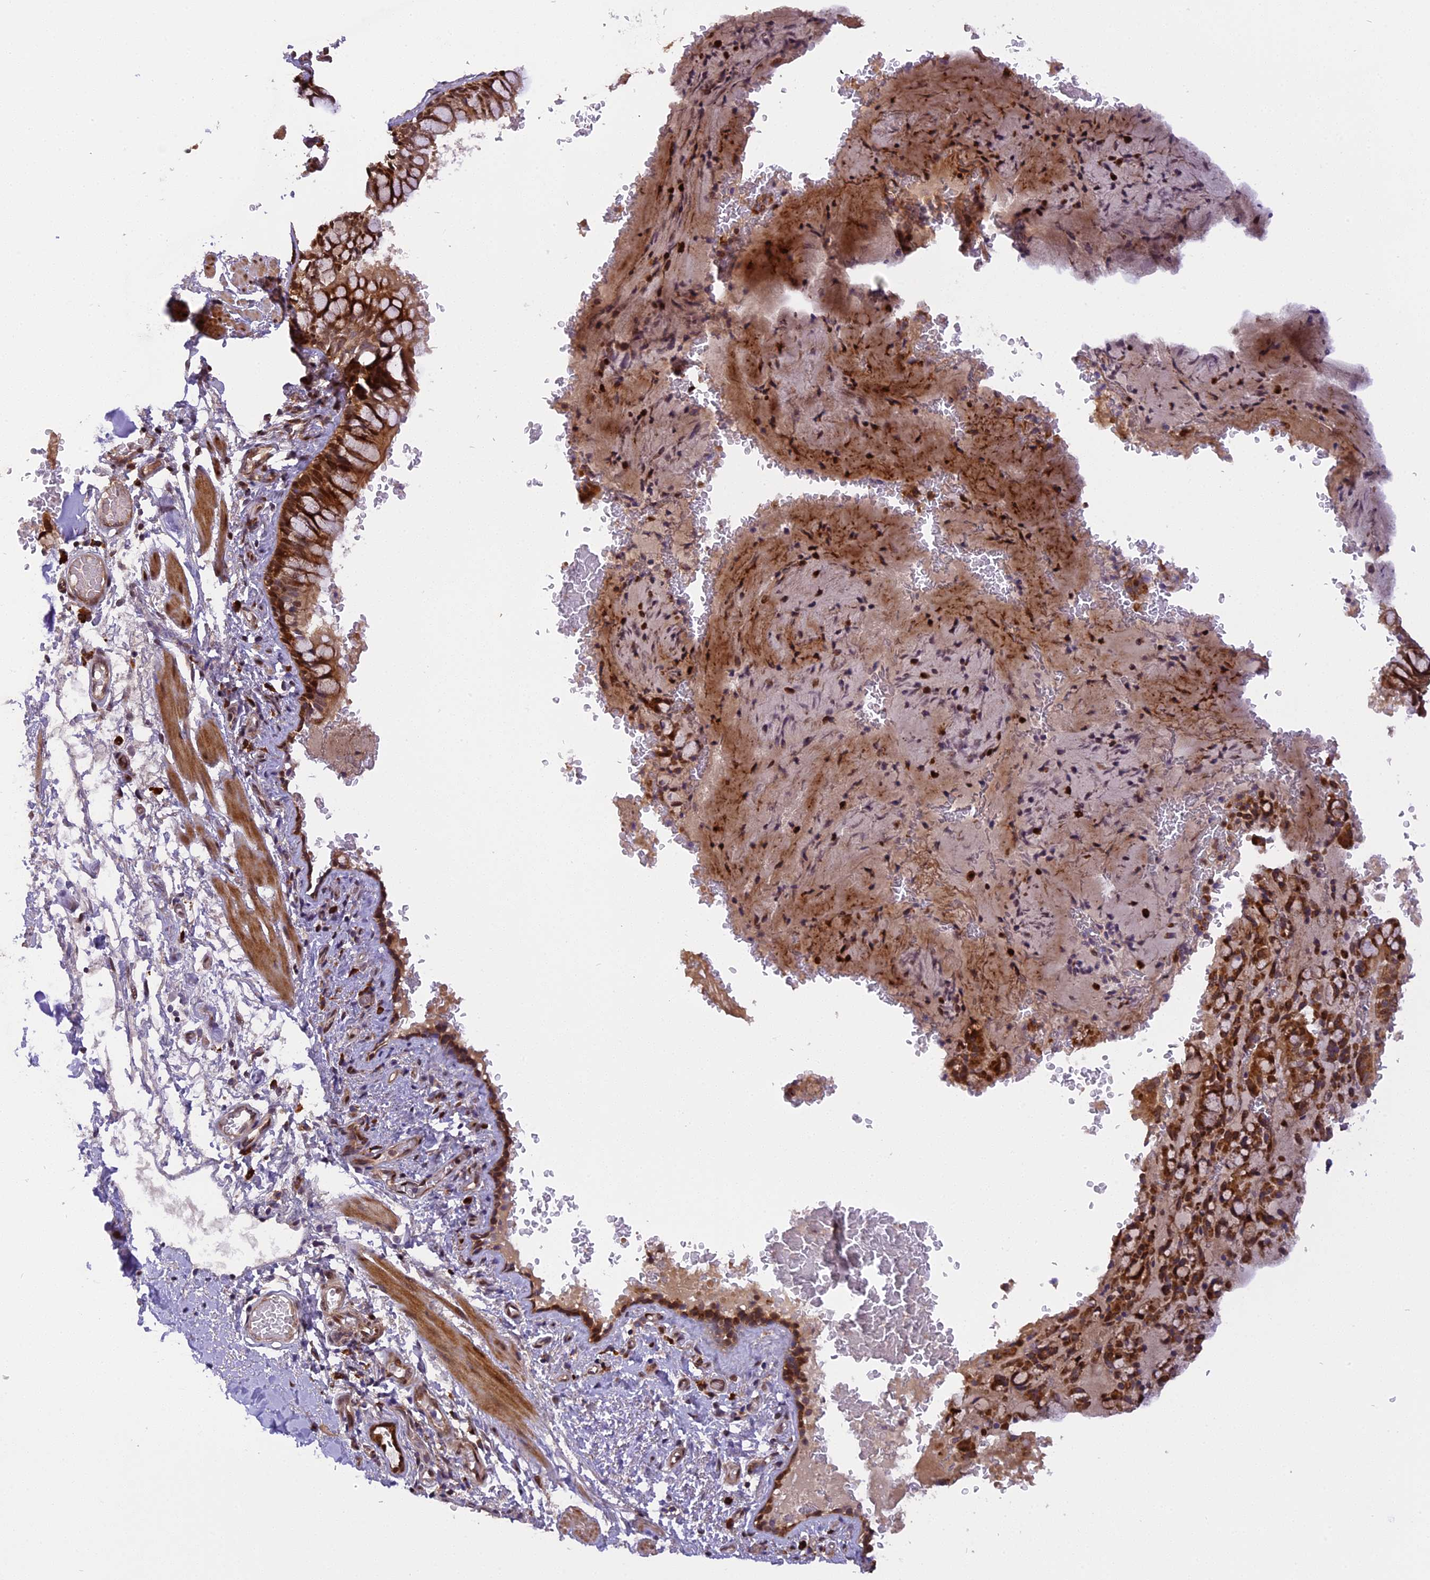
{"staining": {"intensity": "moderate", "quantity": ">75%", "location": "cytoplasmic/membranous,nuclear"}, "tissue": "bronchus", "cell_type": "Respiratory epithelial cells", "image_type": "normal", "snomed": [{"axis": "morphology", "description": "Normal tissue, NOS"}, {"axis": "topography", "description": "Cartilage tissue"}, {"axis": "topography", "description": "Bronchus"}], "caption": "Bronchus was stained to show a protein in brown. There is medium levels of moderate cytoplasmic/membranous,nuclear staining in approximately >75% of respiratory epithelial cells. The protein of interest is stained brown, and the nuclei are stained in blue (DAB IHC with brightfield microscopy, high magnification).", "gene": "MICALL1", "patient": {"sex": "female", "age": 36}}